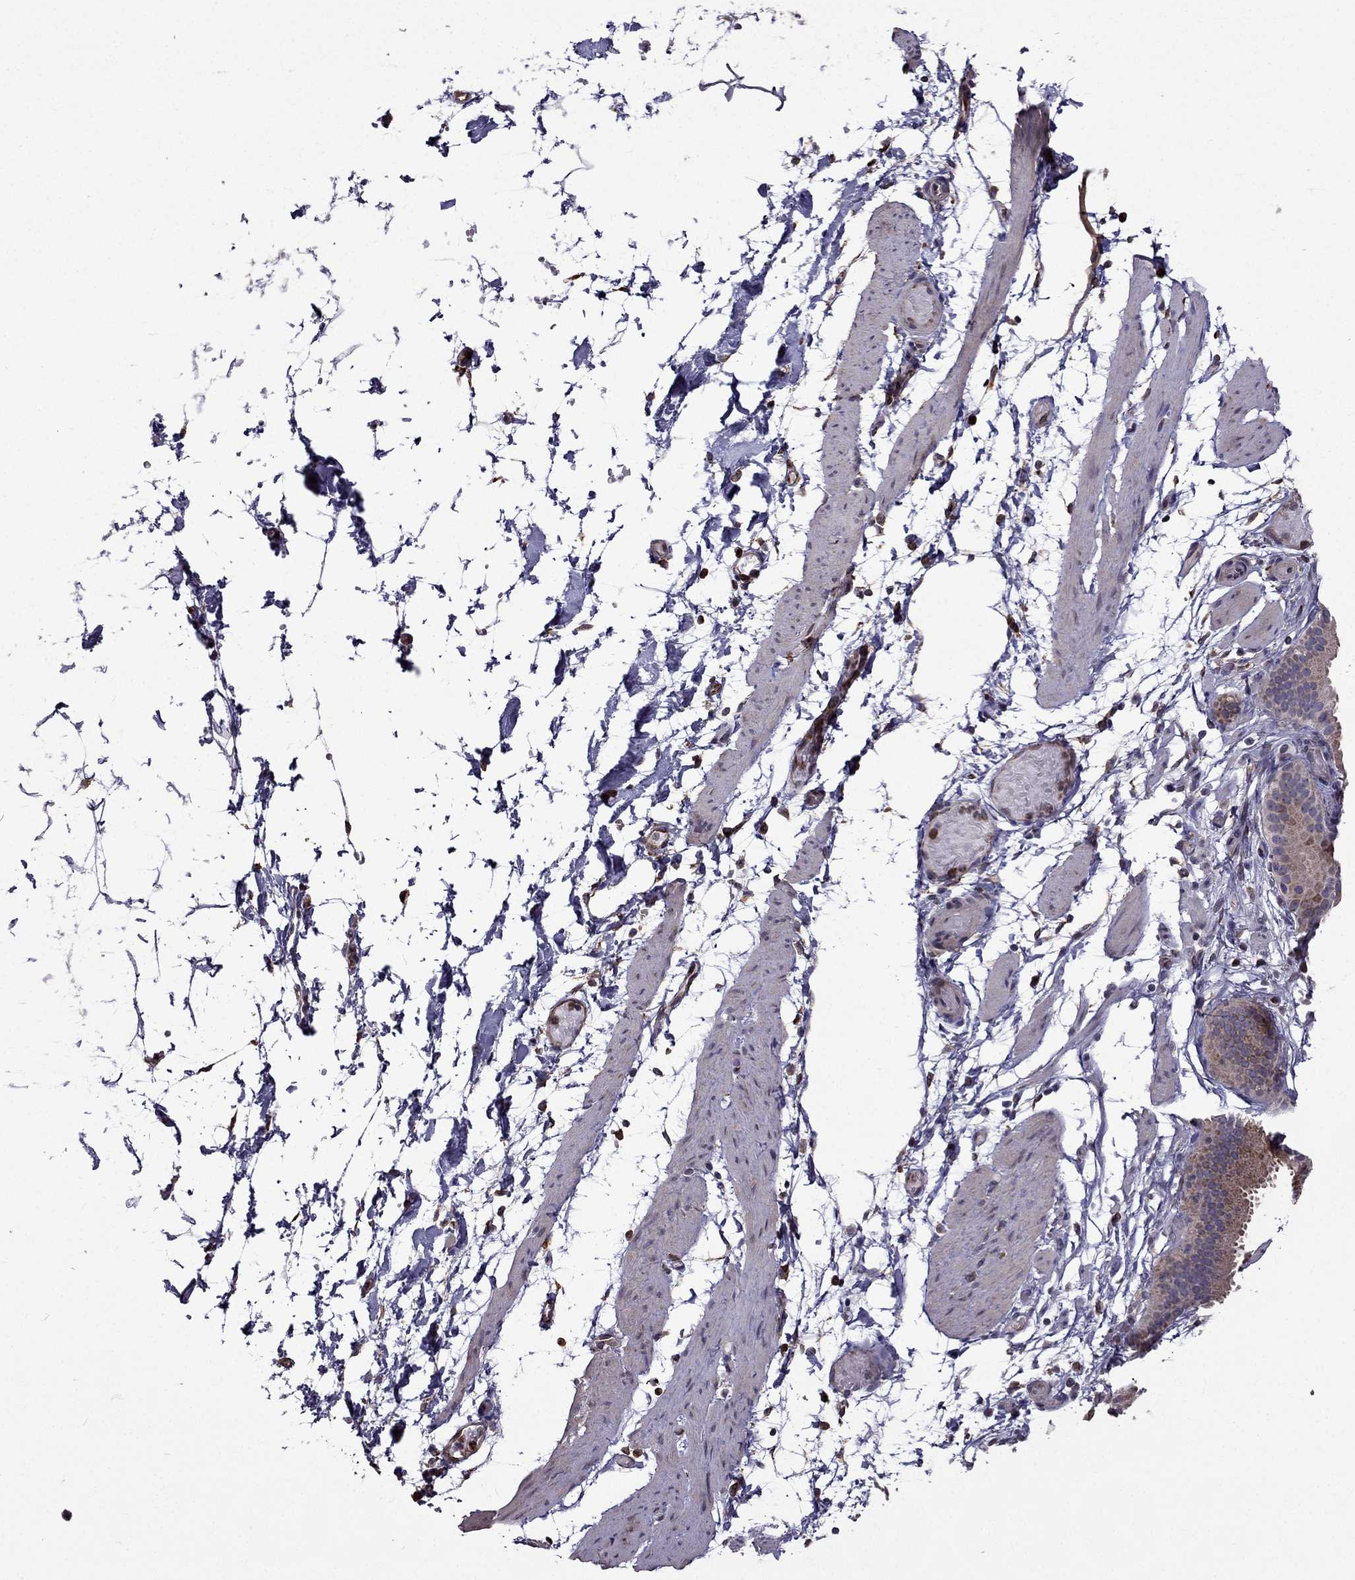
{"staining": {"intensity": "negative", "quantity": "none", "location": "none"}, "tissue": "adipose tissue", "cell_type": "Adipocytes", "image_type": "normal", "snomed": [{"axis": "morphology", "description": "Normal tissue, NOS"}, {"axis": "topography", "description": "Gallbladder"}, {"axis": "topography", "description": "Peripheral nerve tissue"}], "caption": "Histopathology image shows no significant protein expression in adipocytes of benign adipose tissue.", "gene": "IKBIP", "patient": {"sex": "female", "age": 45}}